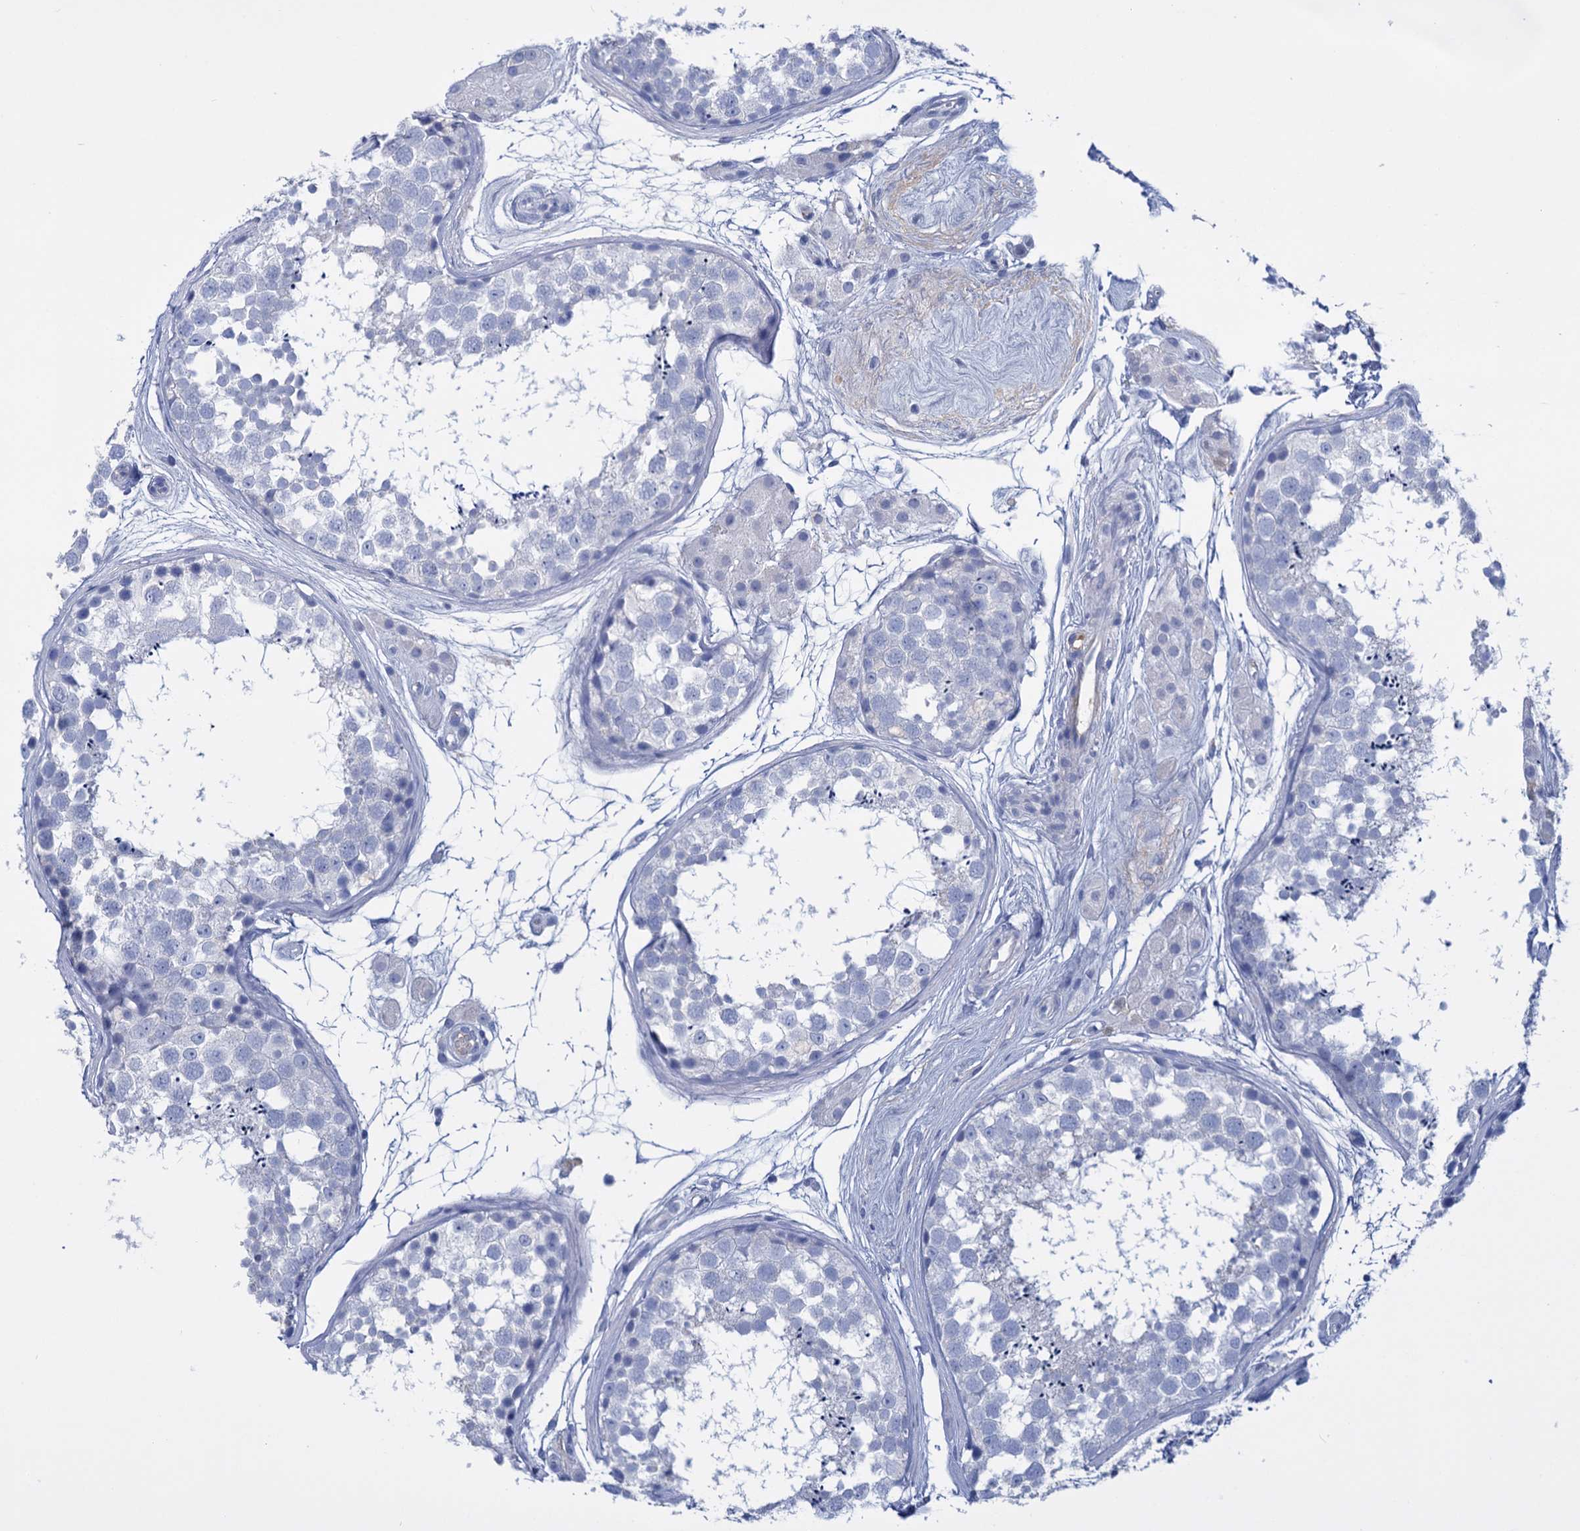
{"staining": {"intensity": "negative", "quantity": "none", "location": "none"}, "tissue": "testis", "cell_type": "Cells in seminiferous ducts", "image_type": "normal", "snomed": [{"axis": "morphology", "description": "Normal tissue, NOS"}, {"axis": "topography", "description": "Testis"}], "caption": "Immunohistochemistry of normal human testis reveals no staining in cells in seminiferous ducts. (Brightfield microscopy of DAB (3,3'-diaminobenzidine) immunohistochemistry at high magnification).", "gene": "FBXW12", "patient": {"sex": "male", "age": 56}}